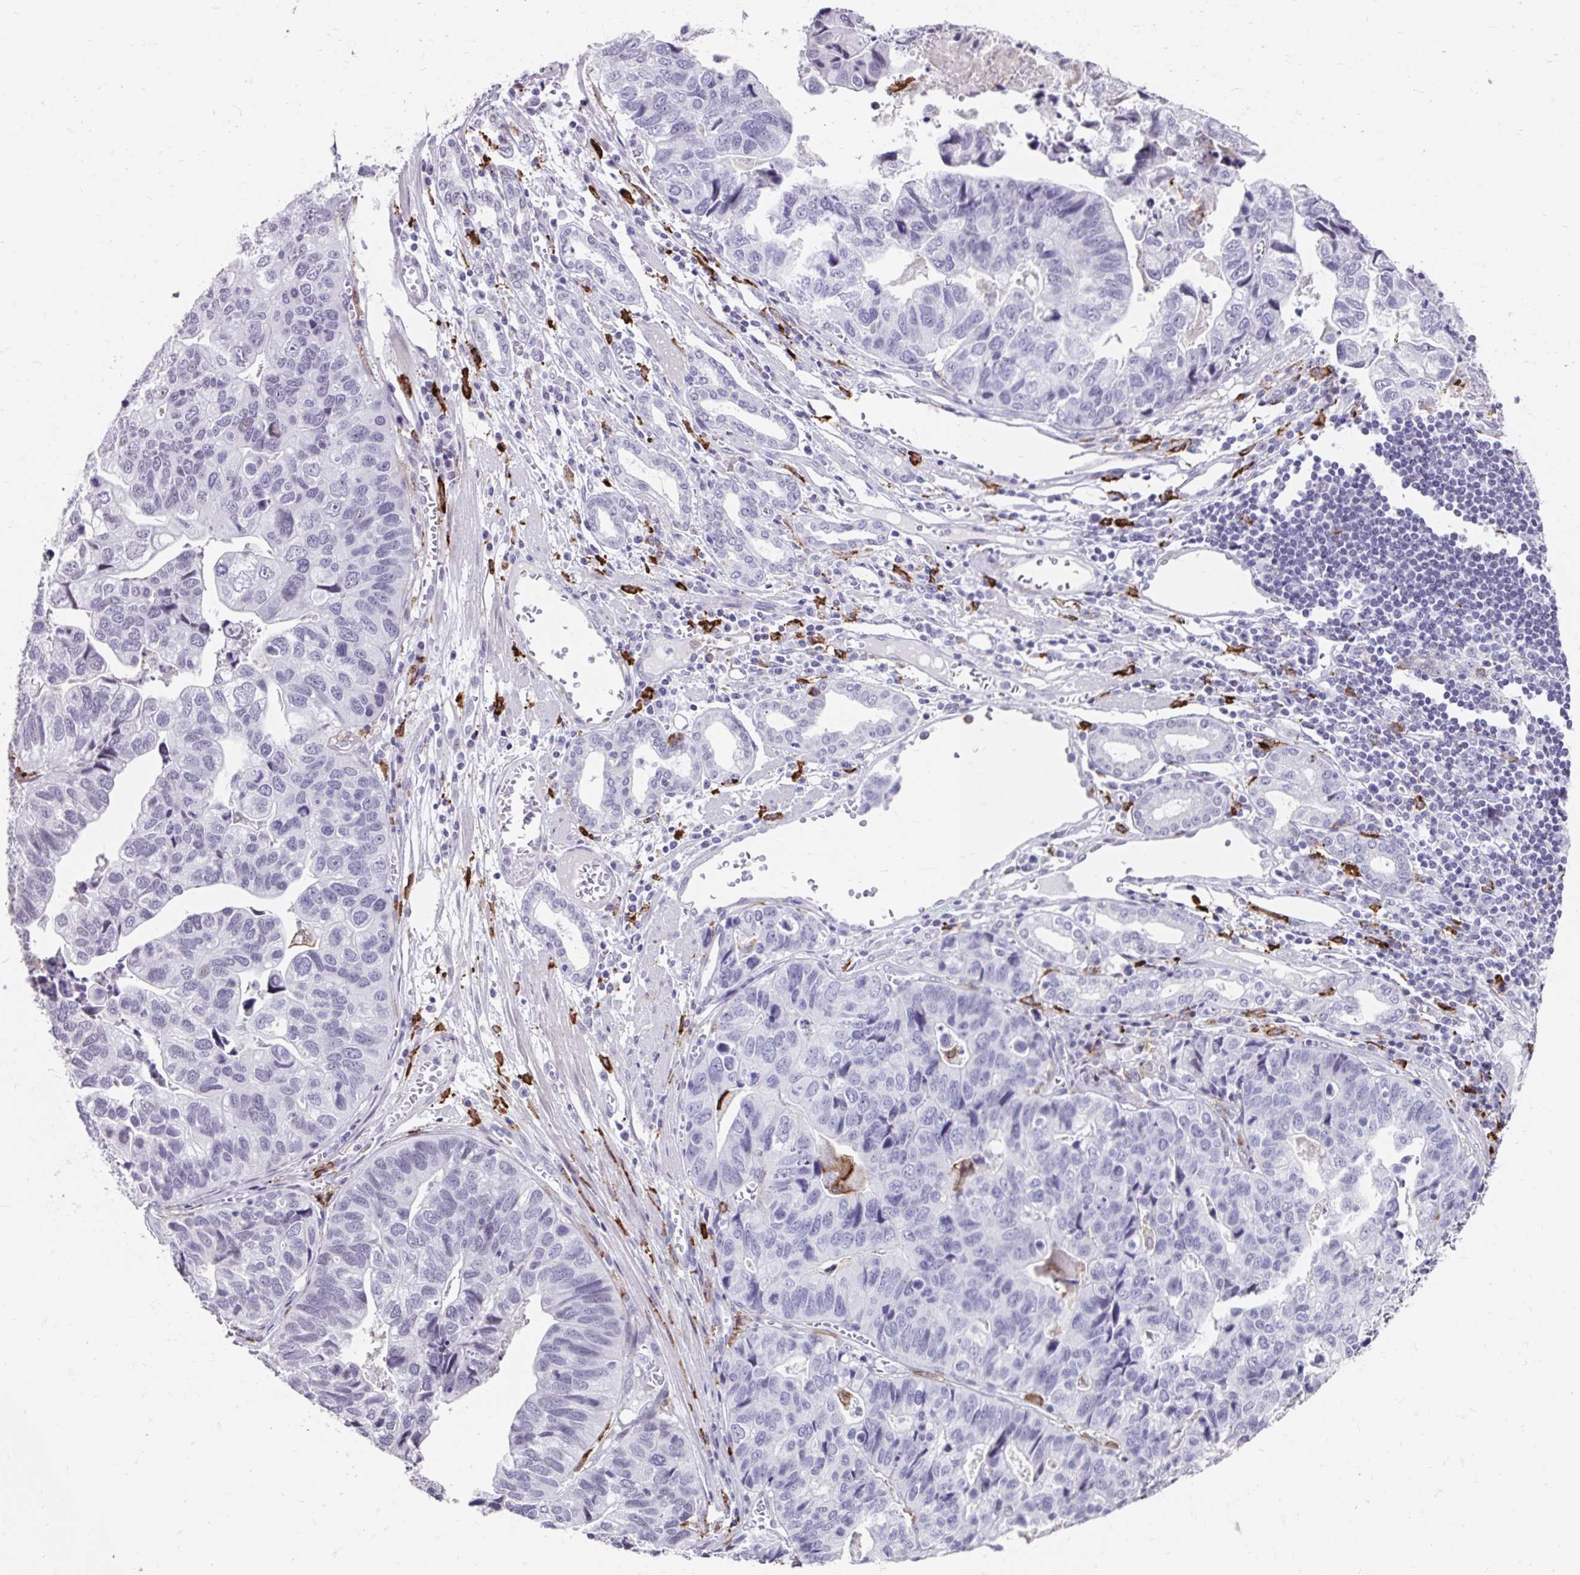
{"staining": {"intensity": "negative", "quantity": "none", "location": "none"}, "tissue": "stomach cancer", "cell_type": "Tumor cells", "image_type": "cancer", "snomed": [{"axis": "morphology", "description": "Adenocarcinoma, NOS"}, {"axis": "topography", "description": "Stomach, upper"}], "caption": "DAB immunohistochemical staining of stomach cancer reveals no significant expression in tumor cells.", "gene": "CD163", "patient": {"sex": "female", "age": 67}}